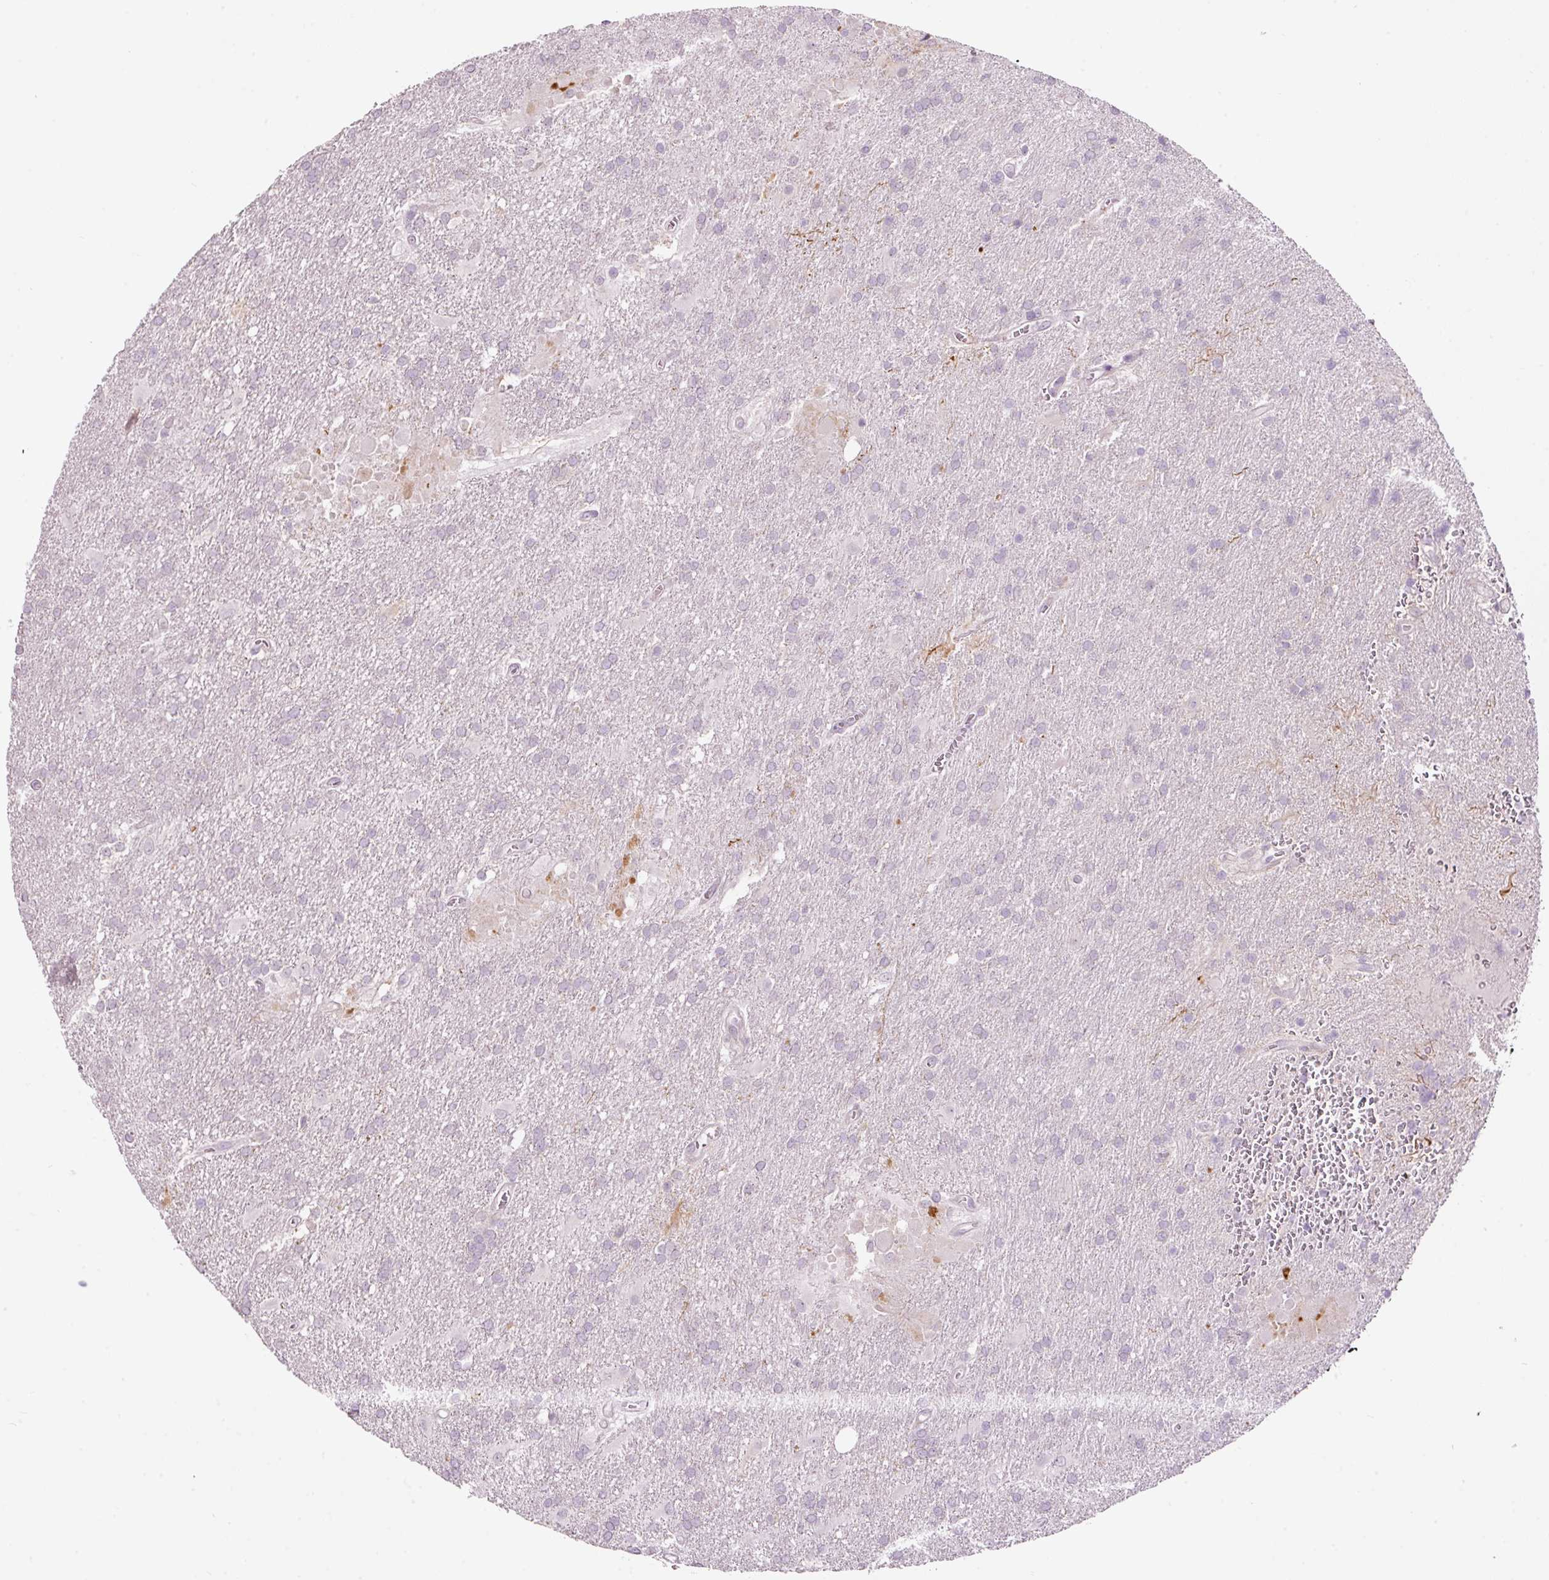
{"staining": {"intensity": "negative", "quantity": "none", "location": "none"}, "tissue": "glioma", "cell_type": "Tumor cells", "image_type": "cancer", "snomed": [{"axis": "morphology", "description": "Glioma, malignant, Low grade"}, {"axis": "topography", "description": "Brain"}], "caption": "High power microscopy image of an immunohistochemistry (IHC) histopathology image of glioma, revealing no significant expression in tumor cells. The staining is performed using DAB (3,3'-diaminobenzidine) brown chromogen with nuclei counter-stained in using hematoxylin.", "gene": "RSPO2", "patient": {"sex": "male", "age": 66}}